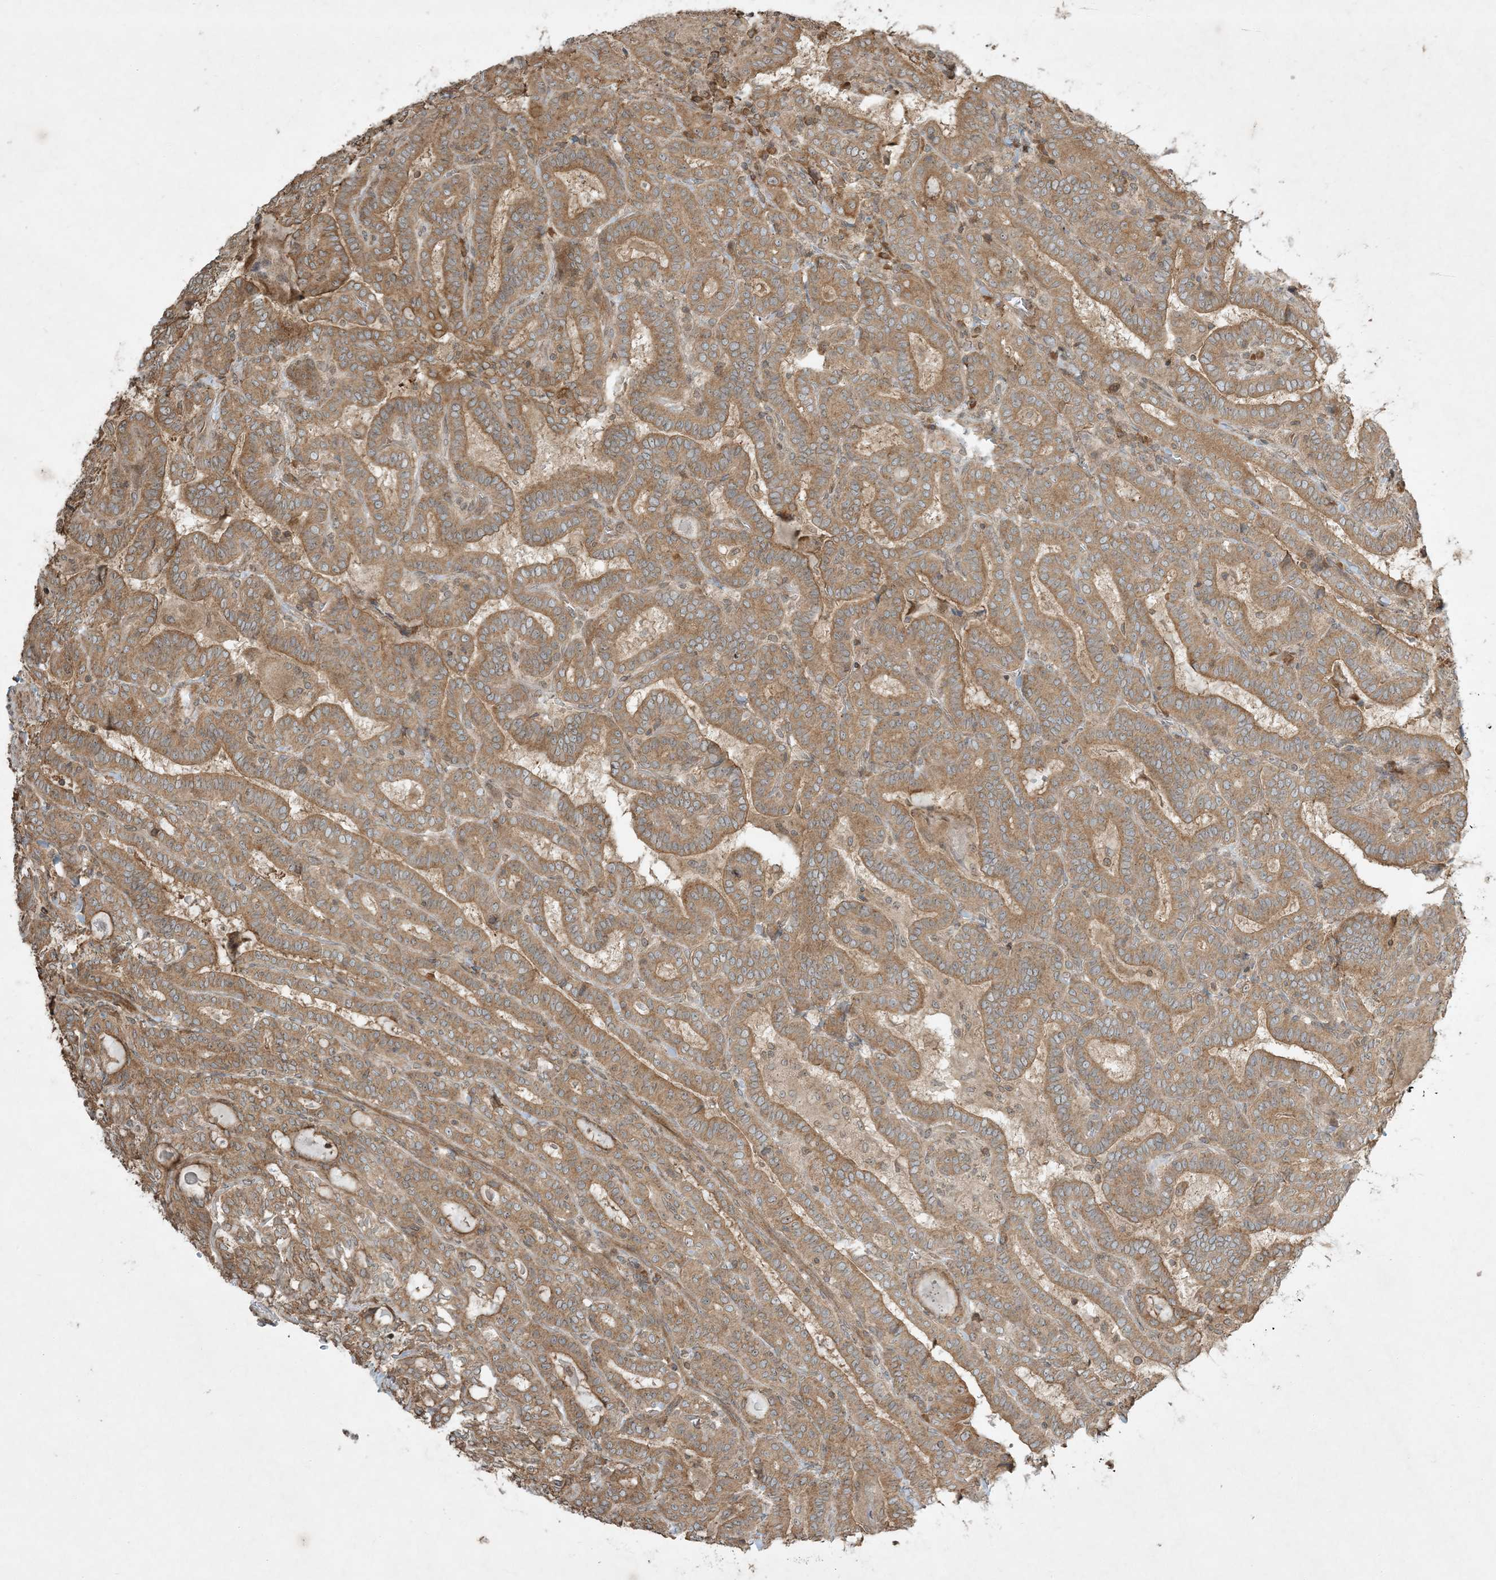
{"staining": {"intensity": "moderate", "quantity": ">75%", "location": "cytoplasmic/membranous"}, "tissue": "thyroid cancer", "cell_type": "Tumor cells", "image_type": "cancer", "snomed": [{"axis": "morphology", "description": "Papillary adenocarcinoma, NOS"}, {"axis": "topography", "description": "Thyroid gland"}], "caption": "Immunohistochemistry (IHC) (DAB (3,3'-diaminobenzidine)) staining of human thyroid cancer (papillary adenocarcinoma) demonstrates moderate cytoplasmic/membranous protein positivity in approximately >75% of tumor cells.", "gene": "COMMD8", "patient": {"sex": "female", "age": 72}}